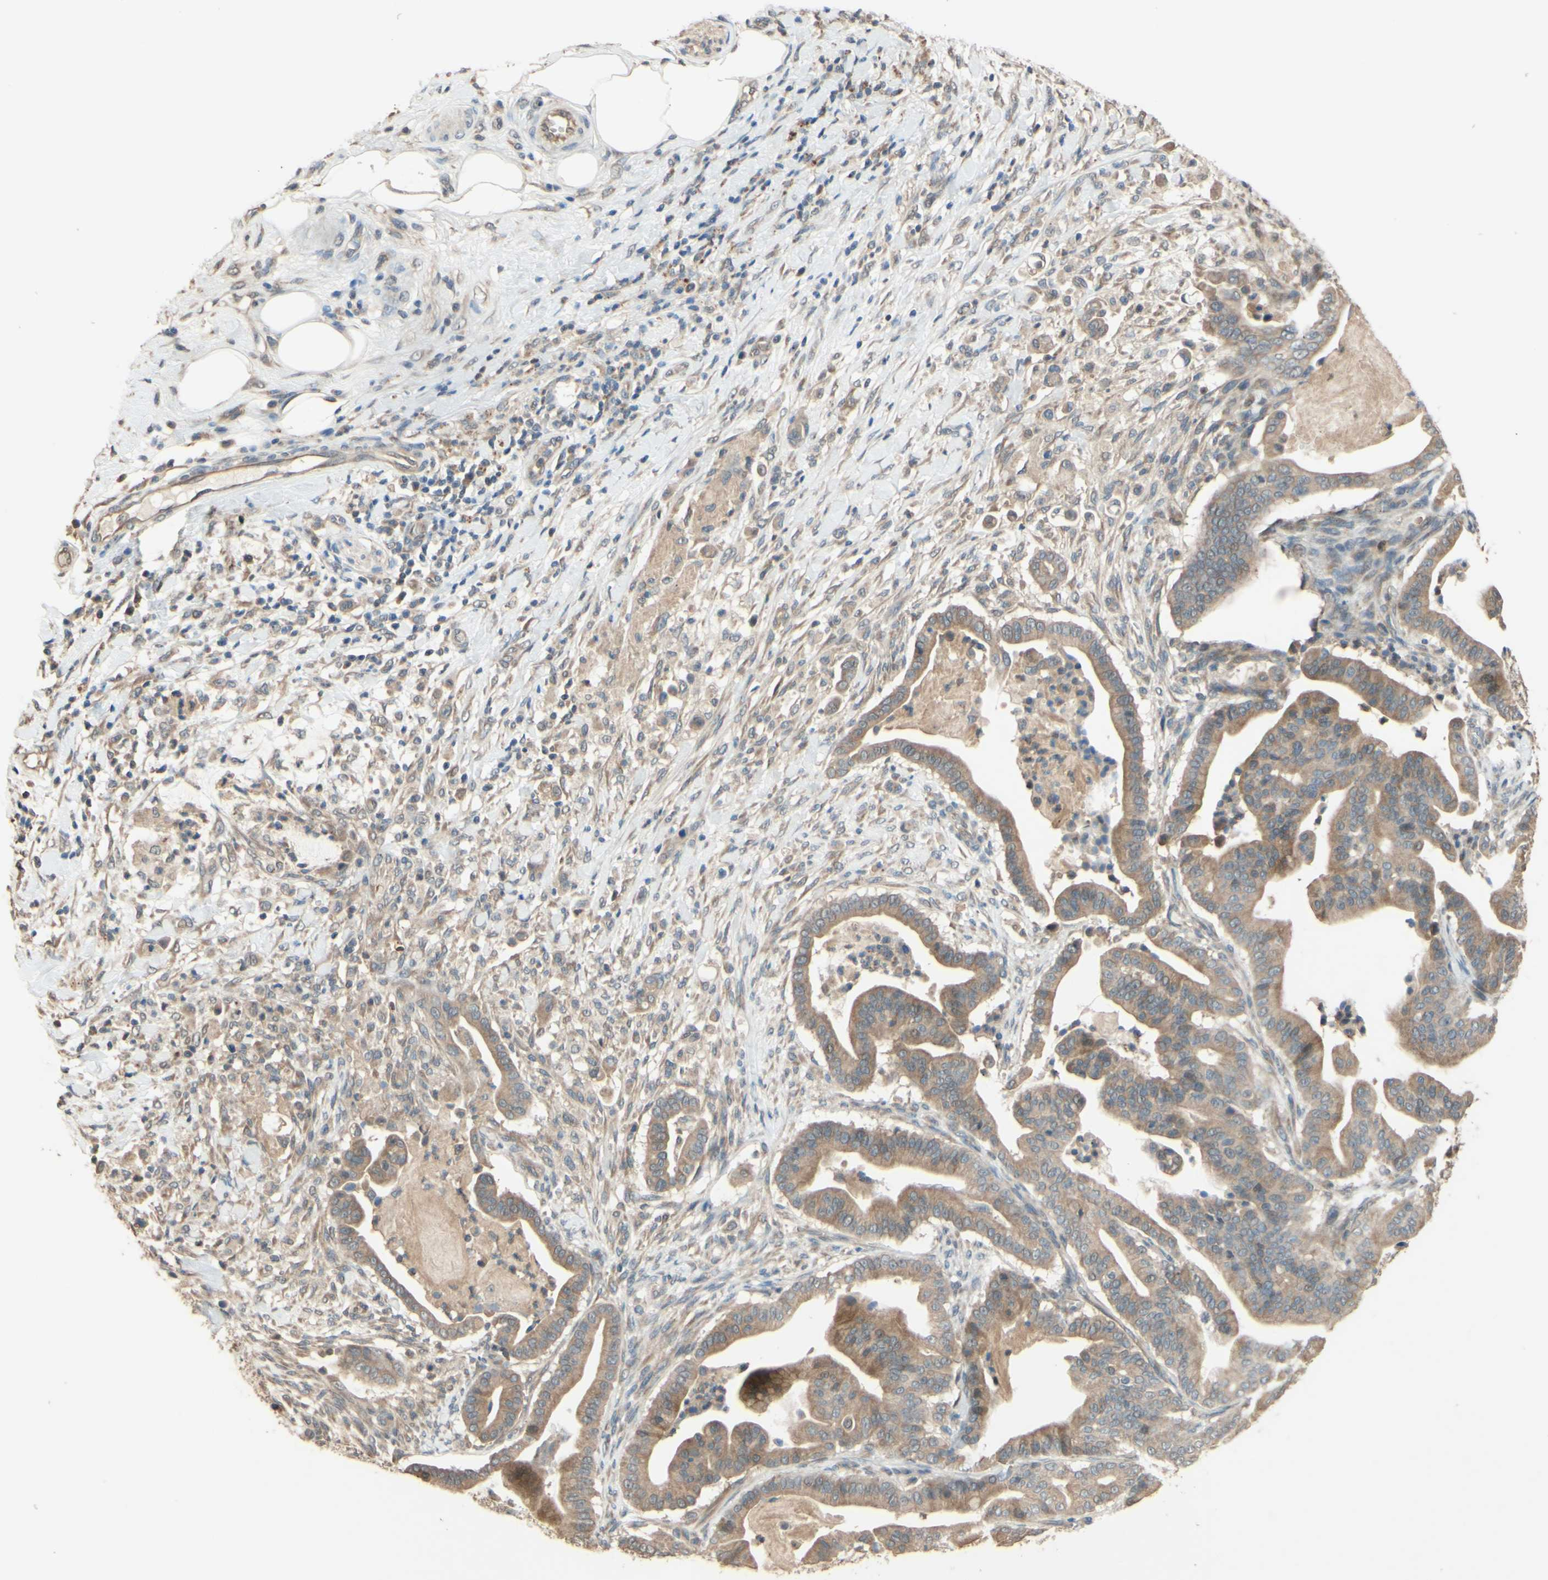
{"staining": {"intensity": "moderate", "quantity": ">75%", "location": "cytoplasmic/membranous"}, "tissue": "pancreatic cancer", "cell_type": "Tumor cells", "image_type": "cancer", "snomed": [{"axis": "morphology", "description": "Adenocarcinoma, NOS"}, {"axis": "topography", "description": "Pancreas"}], "caption": "A brown stain labels moderate cytoplasmic/membranous staining of a protein in human adenocarcinoma (pancreatic) tumor cells.", "gene": "SMIM19", "patient": {"sex": "male", "age": 63}}